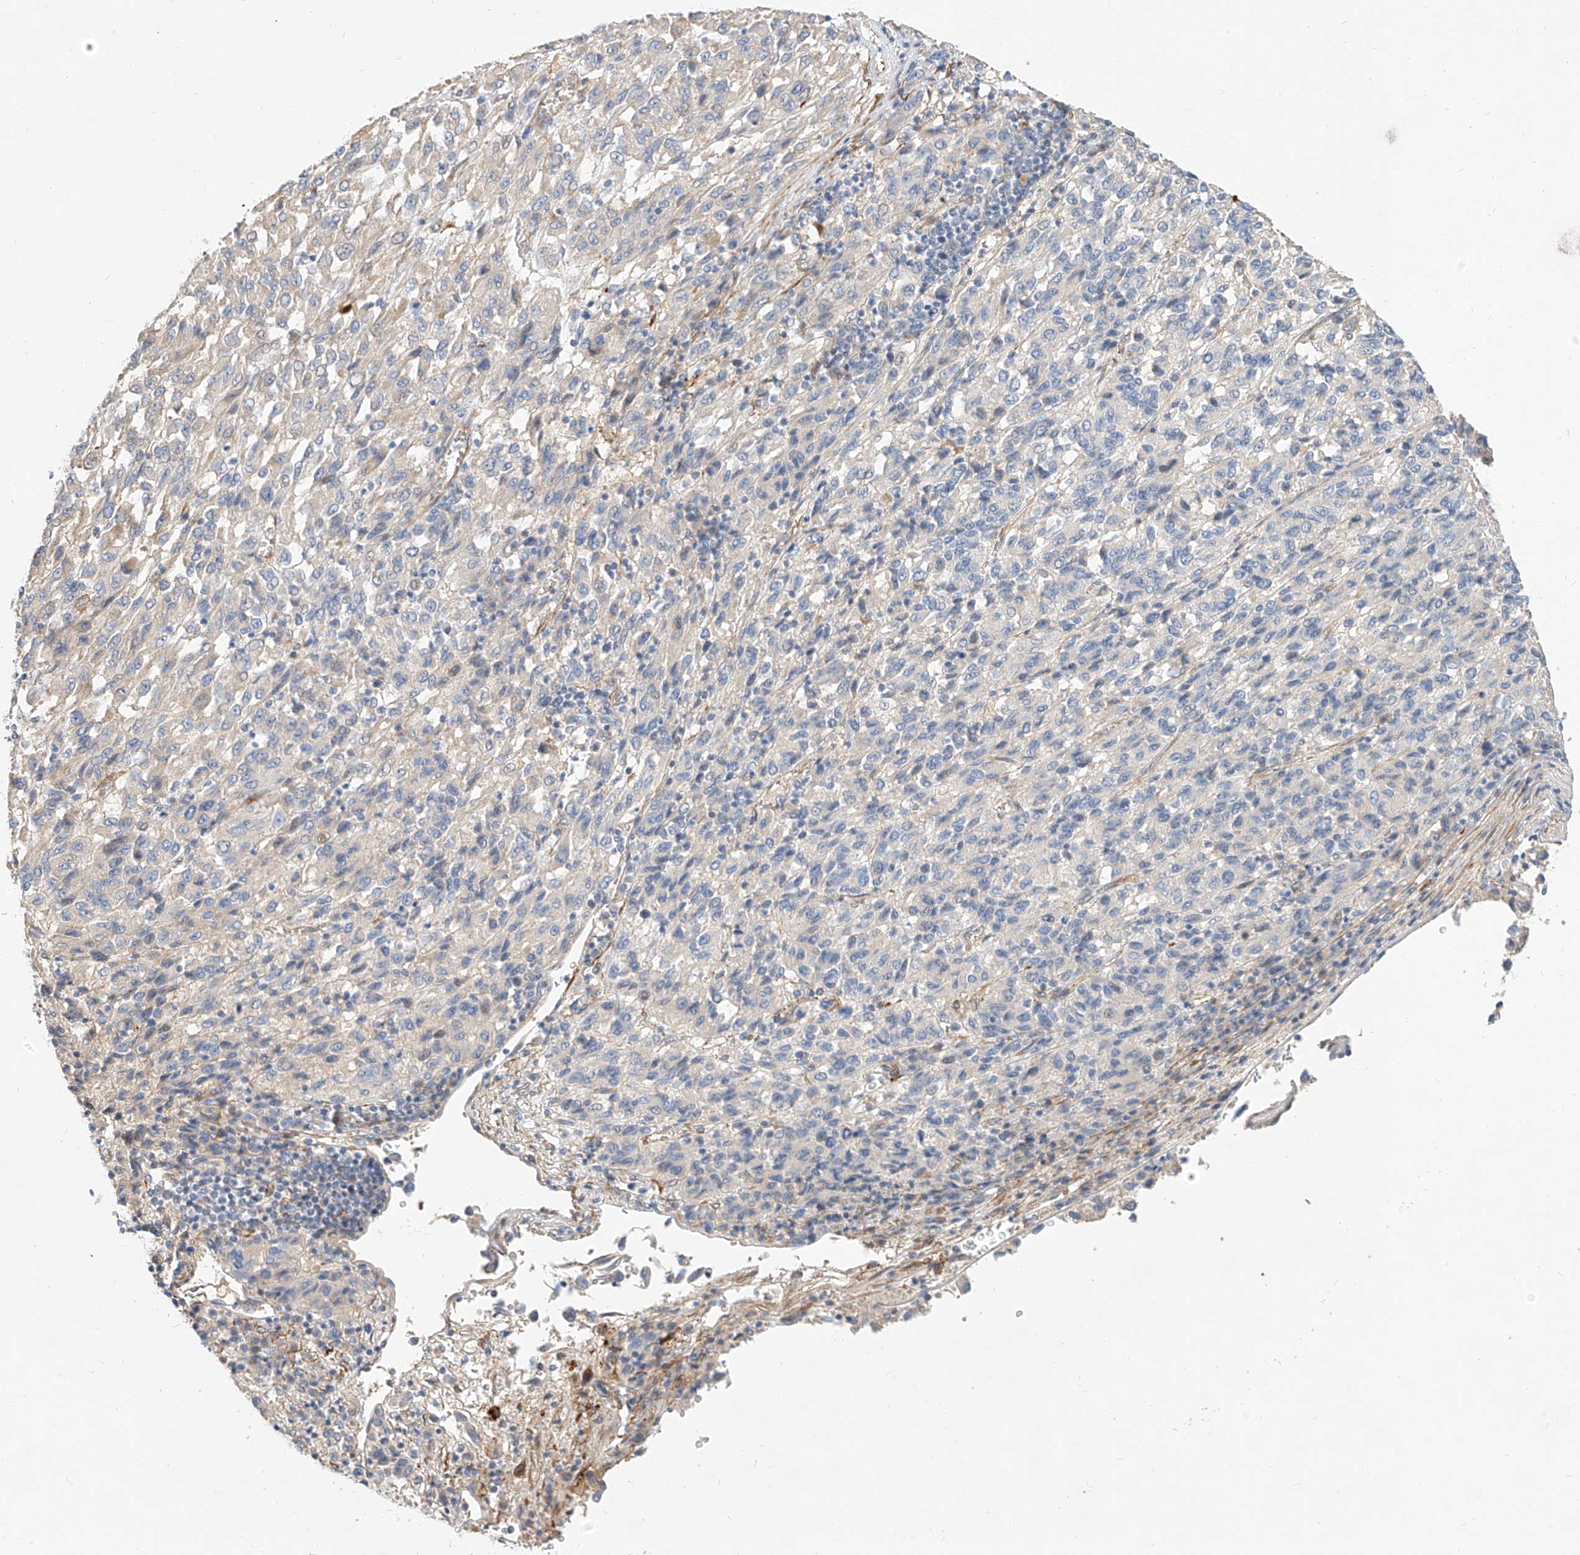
{"staining": {"intensity": "negative", "quantity": "none", "location": "none"}, "tissue": "melanoma", "cell_type": "Tumor cells", "image_type": "cancer", "snomed": [{"axis": "morphology", "description": "Malignant melanoma, Metastatic site"}, {"axis": "topography", "description": "Lung"}], "caption": "This is a histopathology image of IHC staining of melanoma, which shows no expression in tumor cells.", "gene": "KCNH5", "patient": {"sex": "male", "age": 64}}